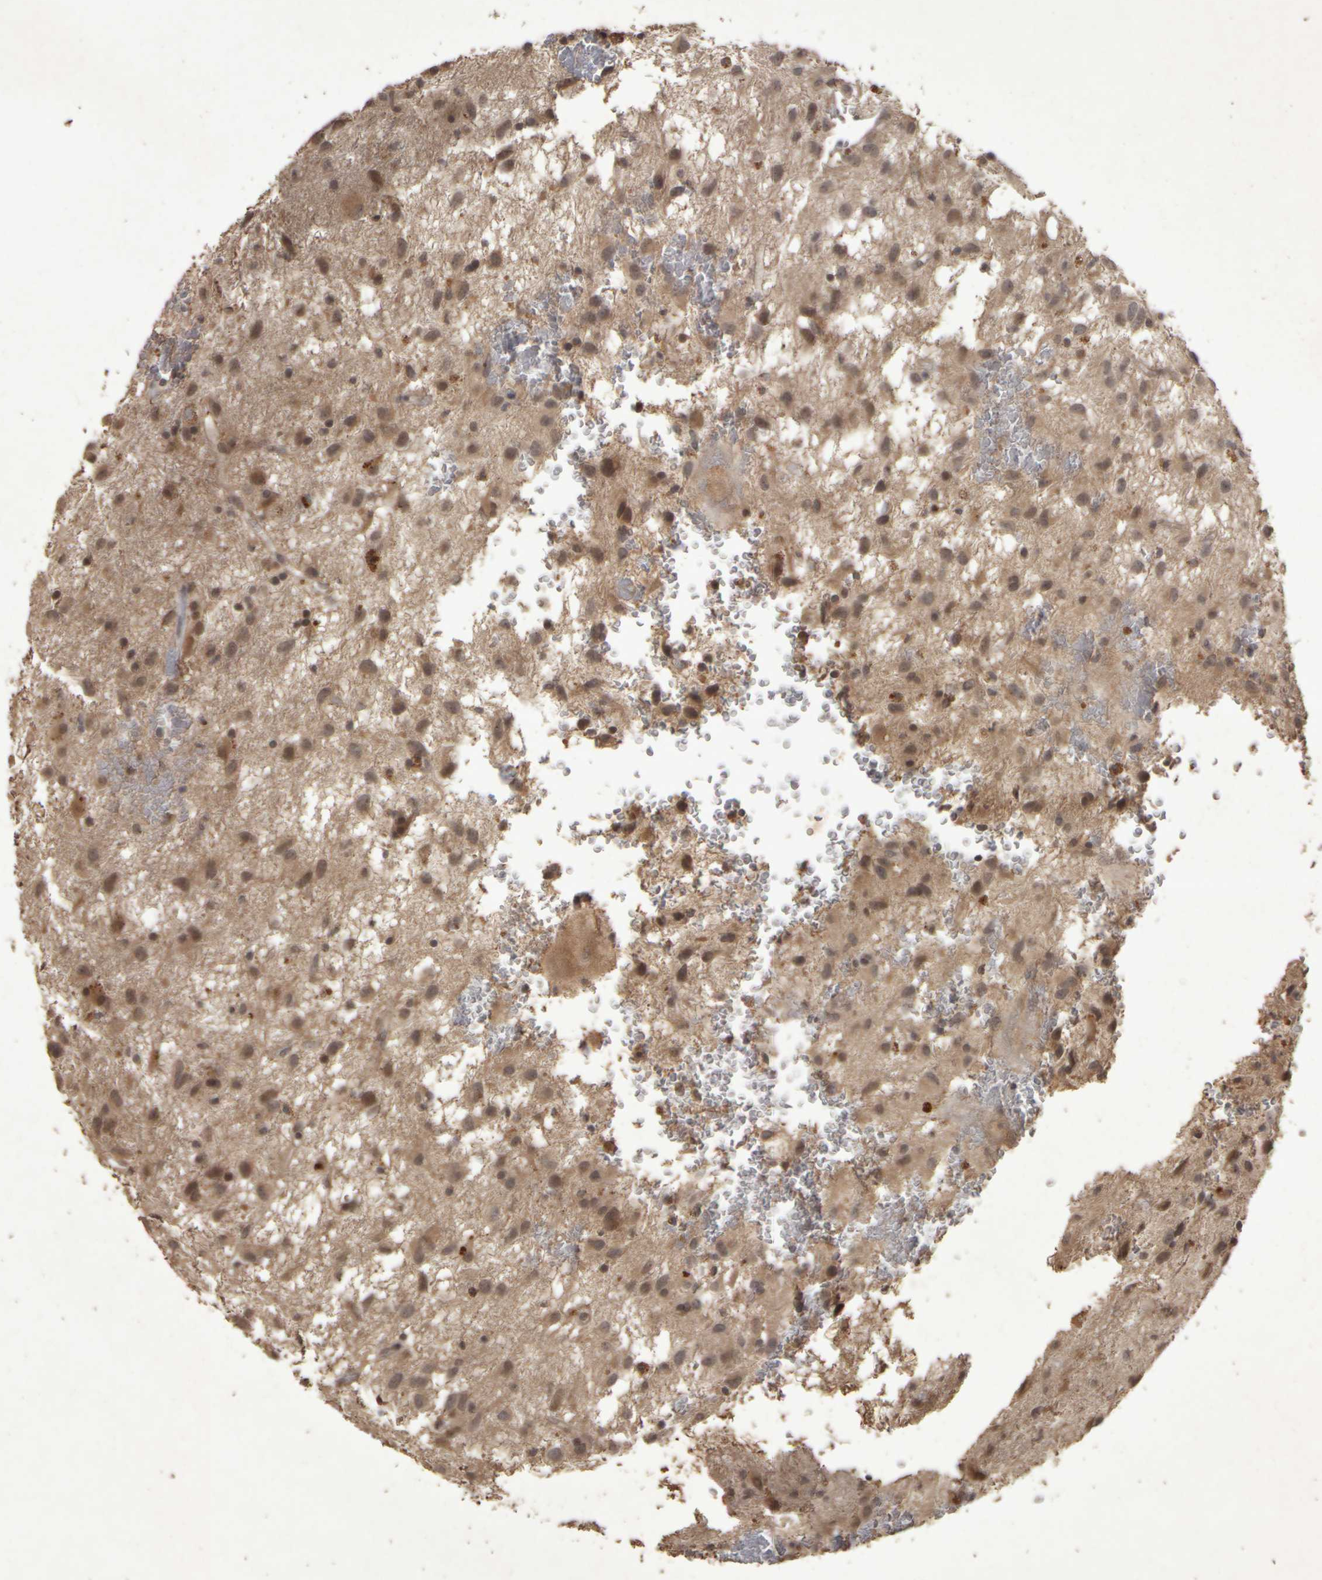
{"staining": {"intensity": "moderate", "quantity": "<25%", "location": "cytoplasmic/membranous,nuclear"}, "tissue": "glioma", "cell_type": "Tumor cells", "image_type": "cancer", "snomed": [{"axis": "morphology", "description": "Glioma, malignant, Low grade"}, {"axis": "topography", "description": "Brain"}], "caption": "There is low levels of moderate cytoplasmic/membranous and nuclear expression in tumor cells of low-grade glioma (malignant), as demonstrated by immunohistochemical staining (brown color).", "gene": "ACO1", "patient": {"sex": "male", "age": 77}}